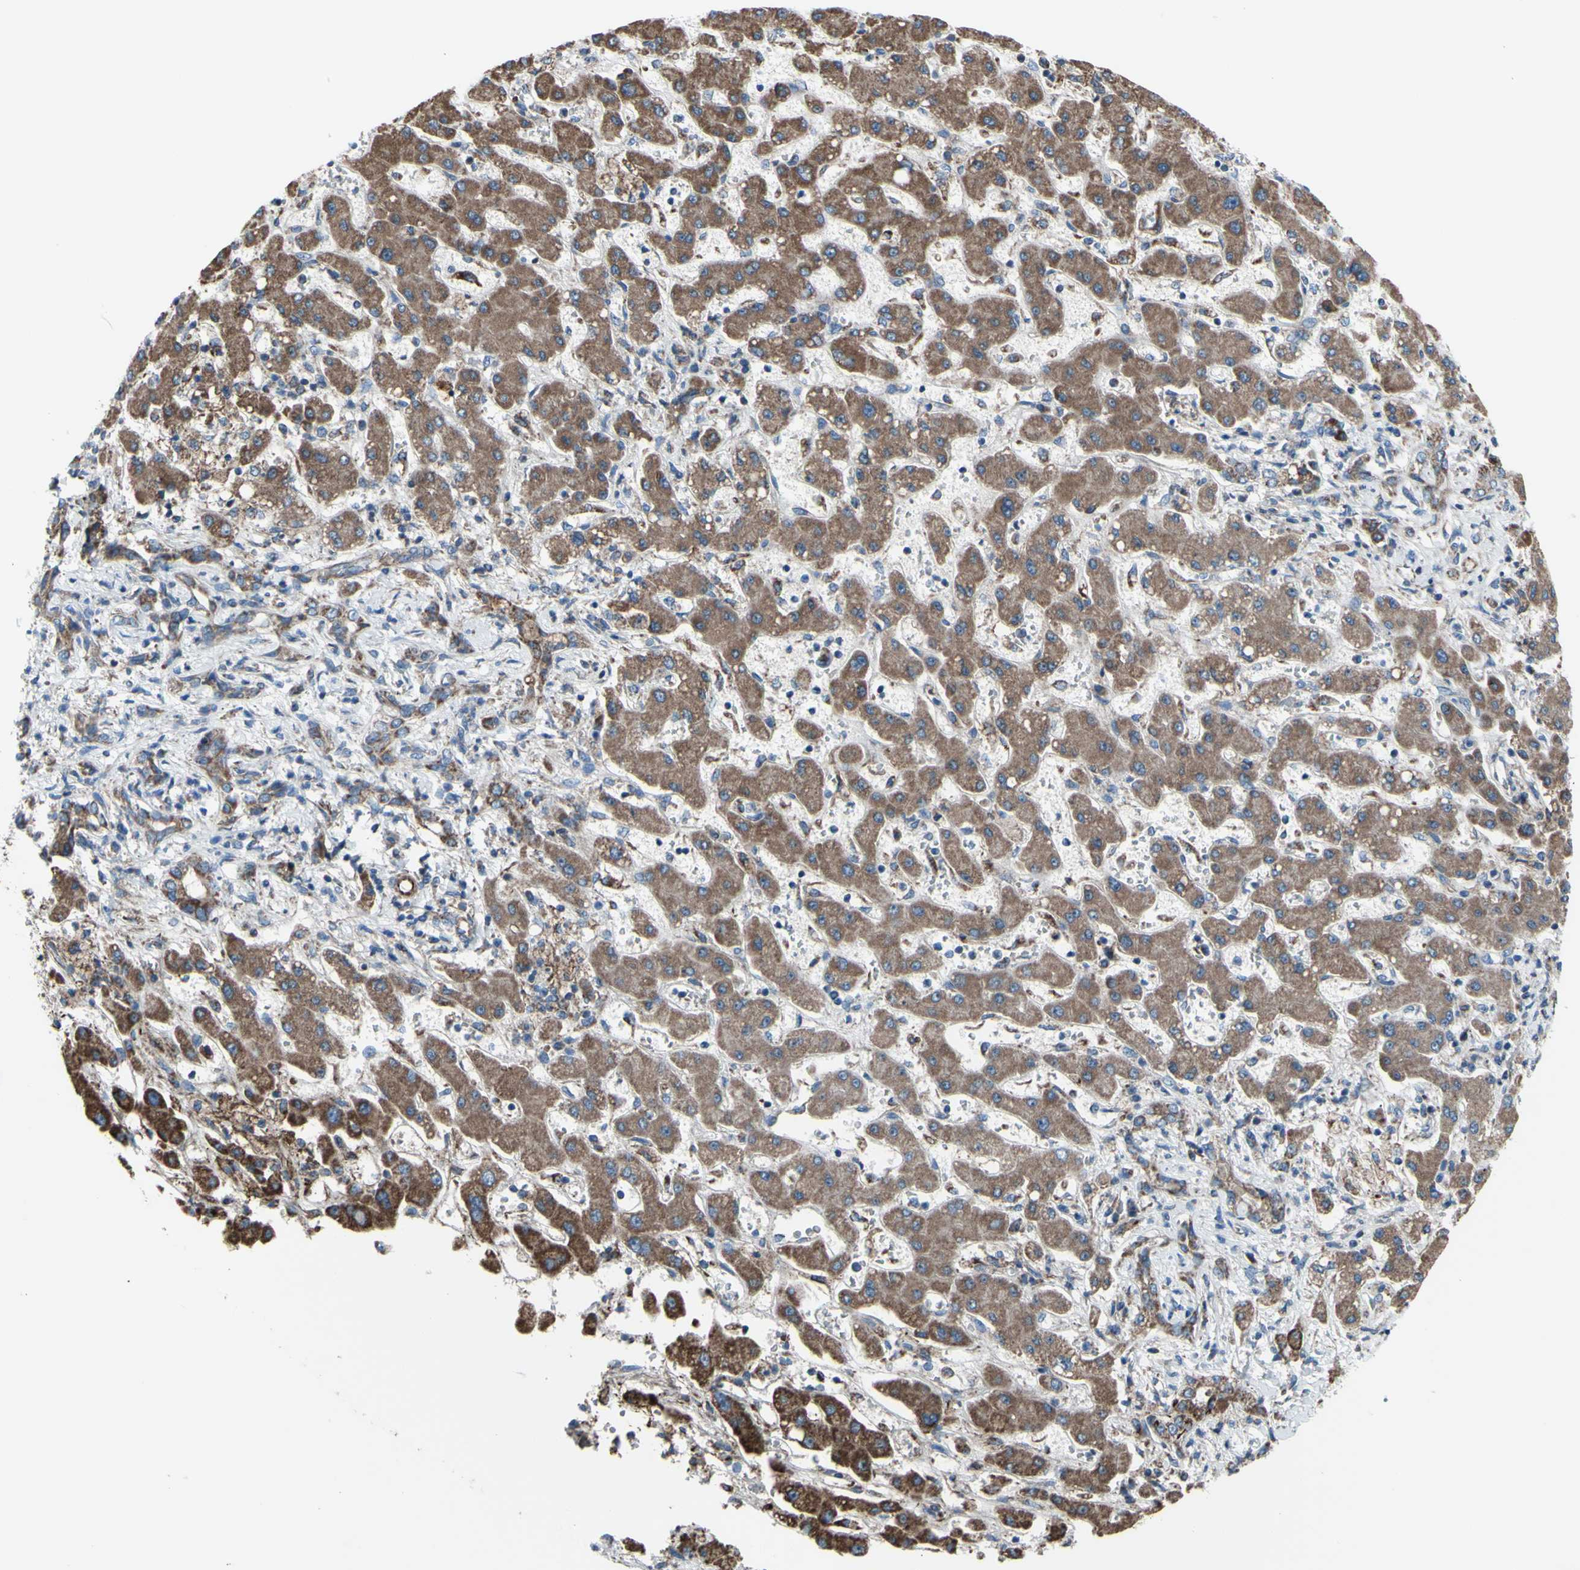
{"staining": {"intensity": "moderate", "quantity": ">75%", "location": "cytoplasmic/membranous"}, "tissue": "liver cancer", "cell_type": "Tumor cells", "image_type": "cancer", "snomed": [{"axis": "morphology", "description": "Cholangiocarcinoma"}, {"axis": "topography", "description": "Liver"}], "caption": "Human cholangiocarcinoma (liver) stained with a protein marker displays moderate staining in tumor cells.", "gene": "EMC7", "patient": {"sex": "male", "age": 50}}